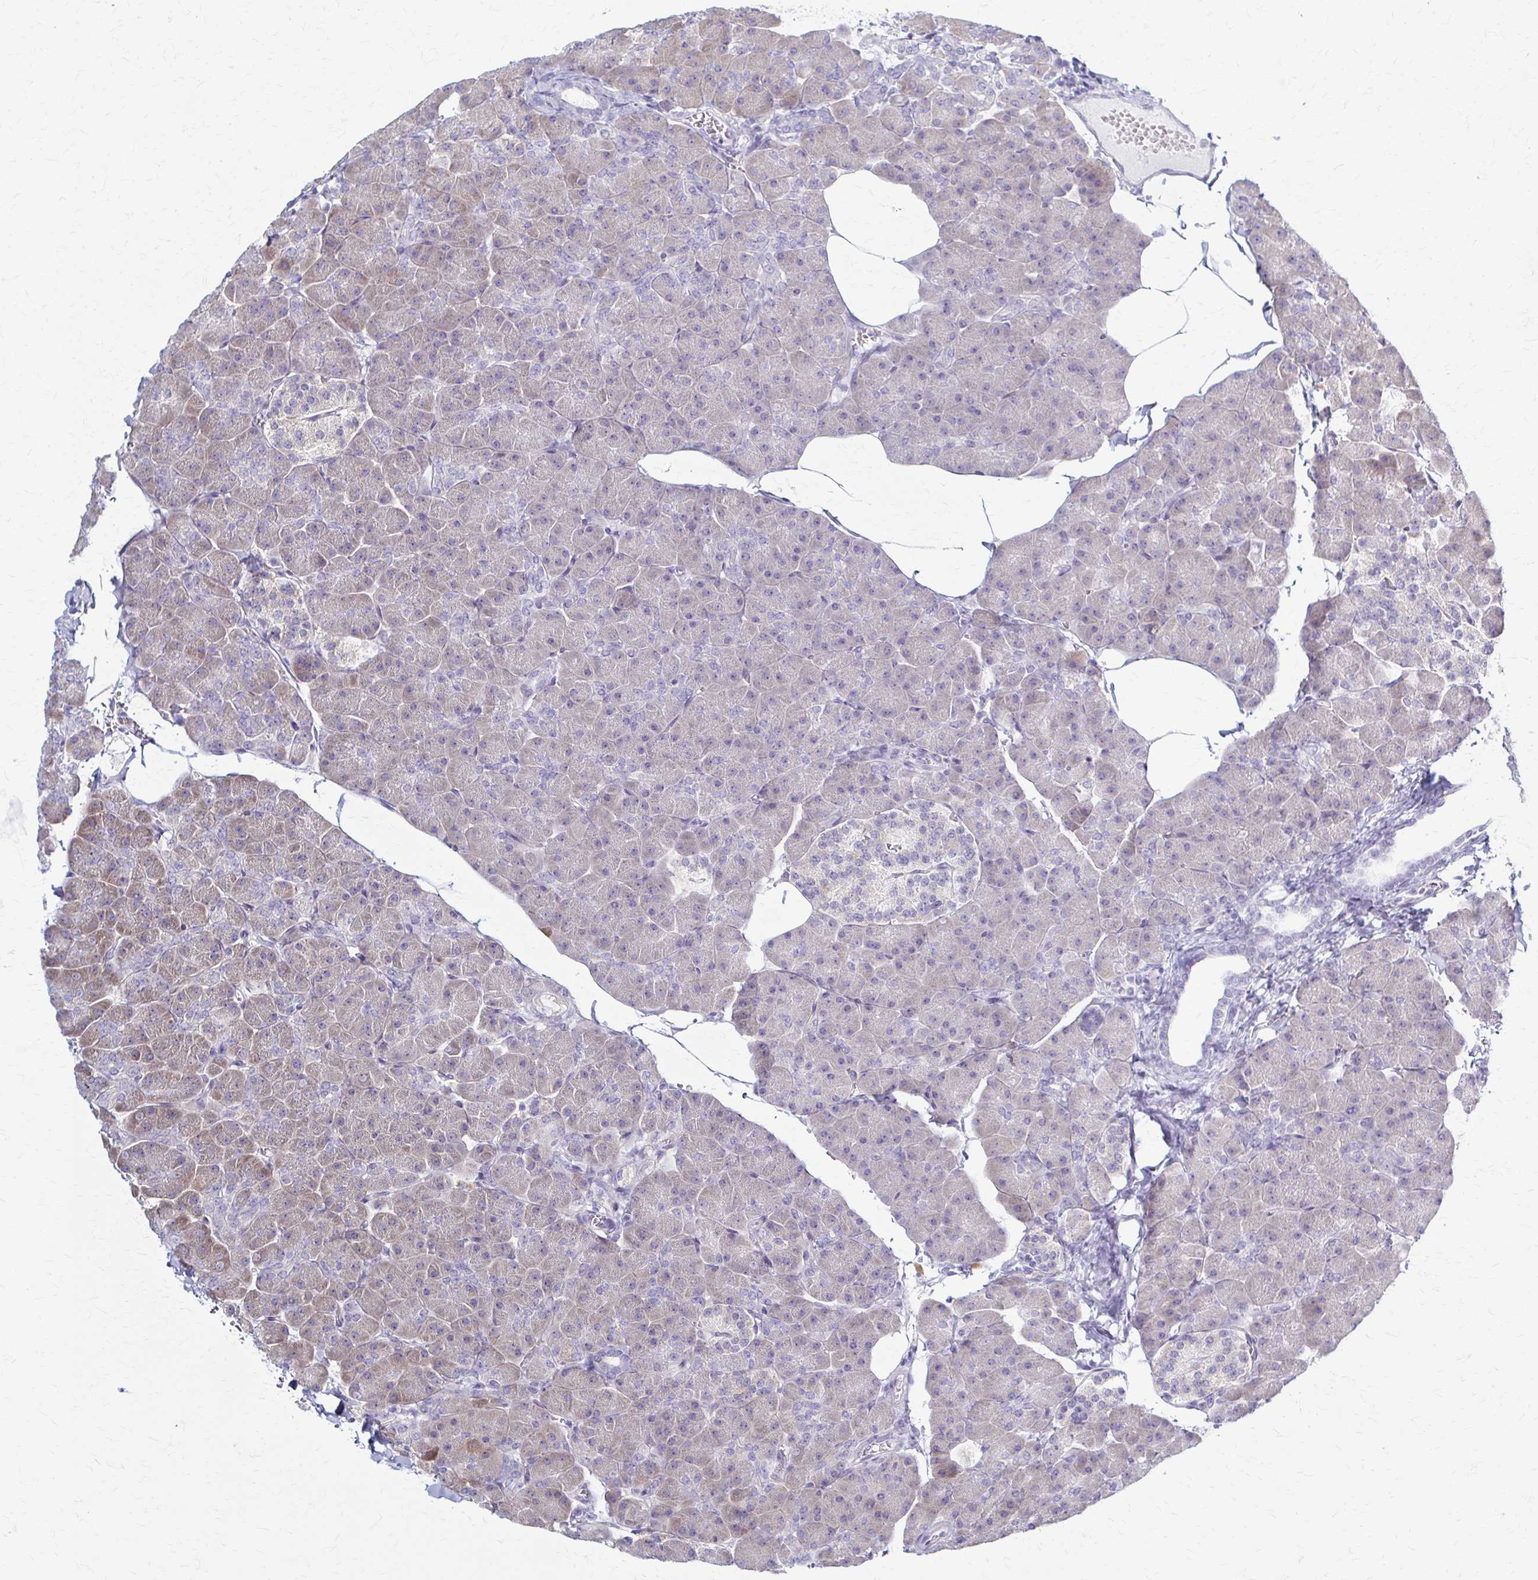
{"staining": {"intensity": "weak", "quantity": "<25%", "location": "cytoplasmic/membranous"}, "tissue": "pancreas", "cell_type": "Exocrine glandular cells", "image_type": "normal", "snomed": [{"axis": "morphology", "description": "Normal tissue, NOS"}, {"axis": "topography", "description": "Pancreas"}], "caption": "The image displays no significant staining in exocrine glandular cells of pancreas.", "gene": "PRKRA", "patient": {"sex": "male", "age": 35}}